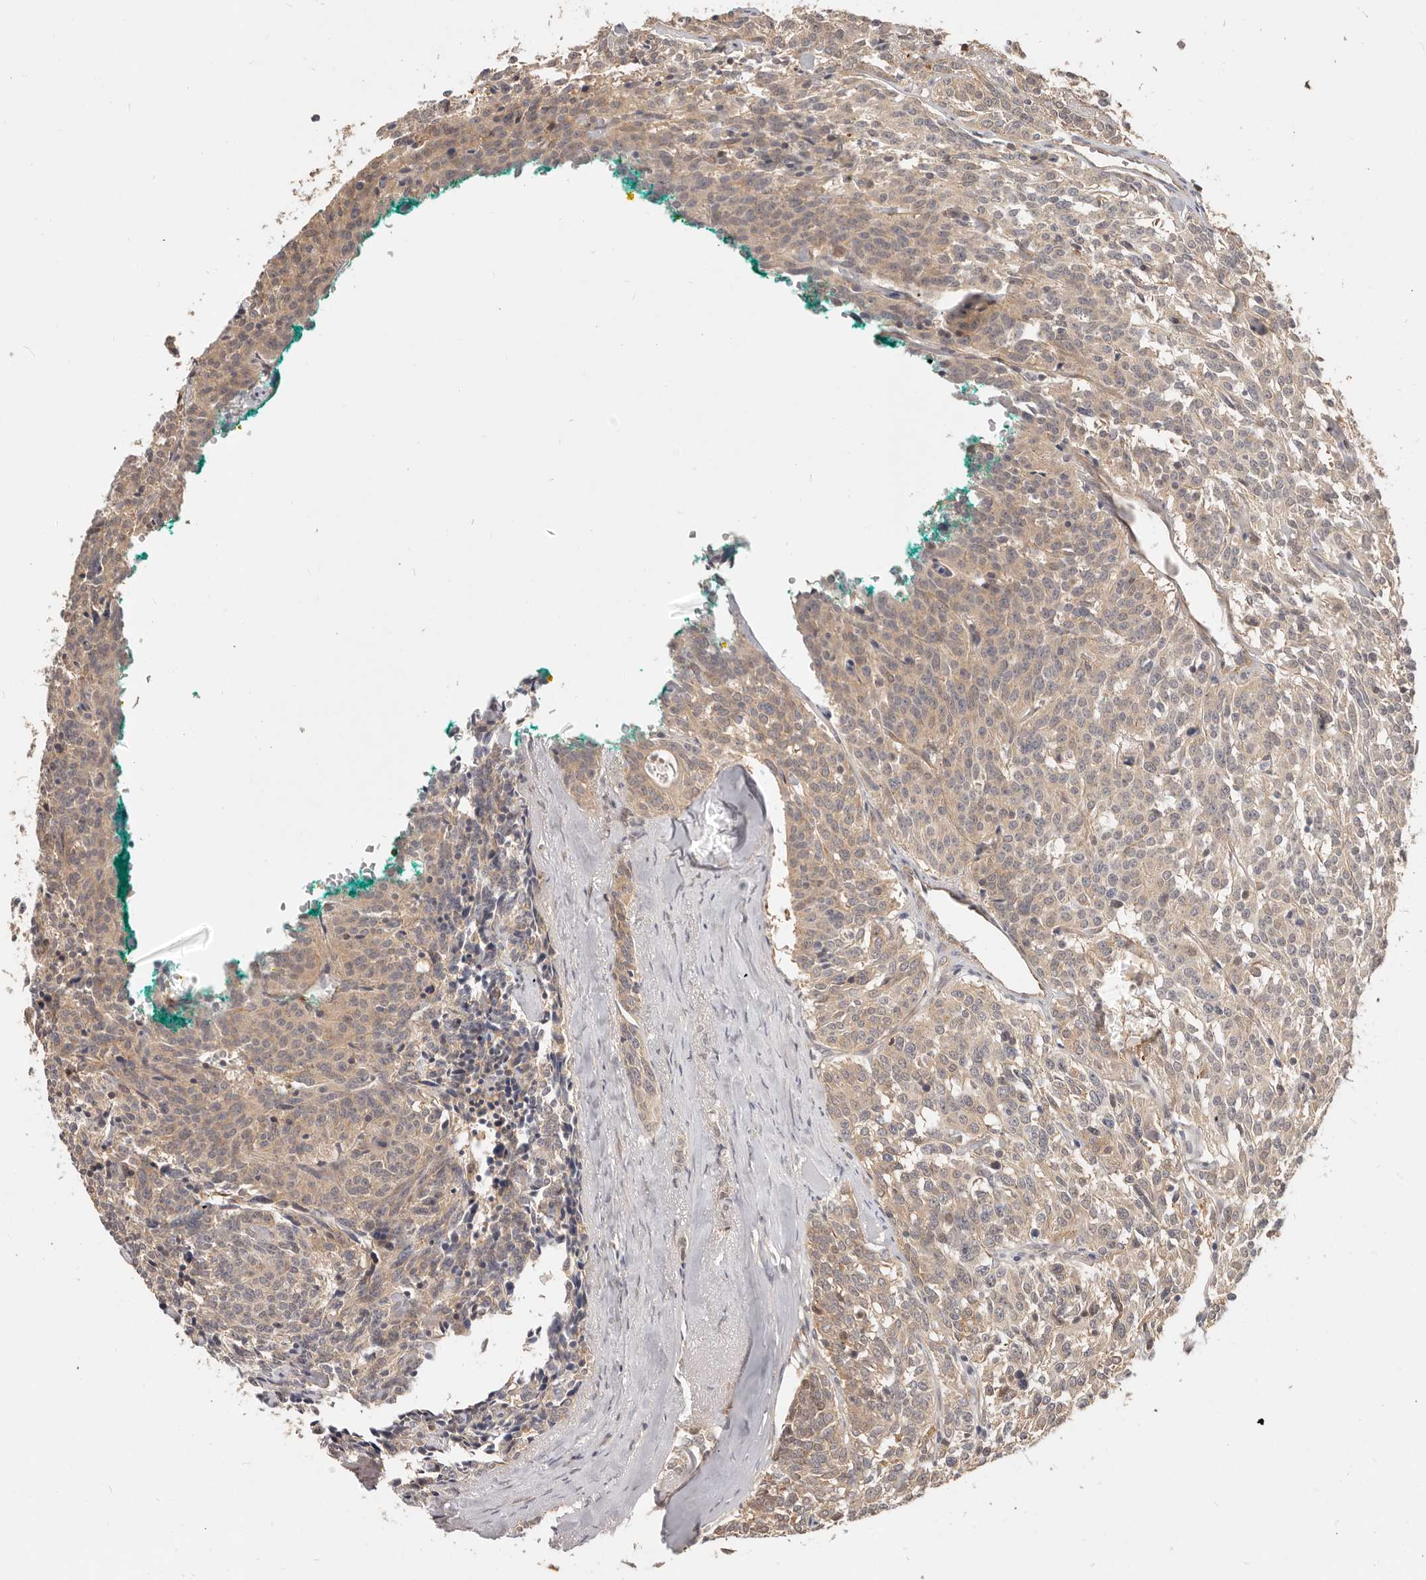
{"staining": {"intensity": "weak", "quantity": ">75%", "location": "cytoplasmic/membranous"}, "tissue": "carcinoid", "cell_type": "Tumor cells", "image_type": "cancer", "snomed": [{"axis": "morphology", "description": "Carcinoid, malignant, NOS"}, {"axis": "topography", "description": "Lung"}], "caption": "Immunohistochemistry micrograph of neoplastic tissue: carcinoid stained using immunohistochemistry (IHC) demonstrates low levels of weak protein expression localized specifically in the cytoplasmic/membranous of tumor cells, appearing as a cytoplasmic/membranous brown color.", "gene": "MTFR2", "patient": {"sex": "female", "age": 46}}